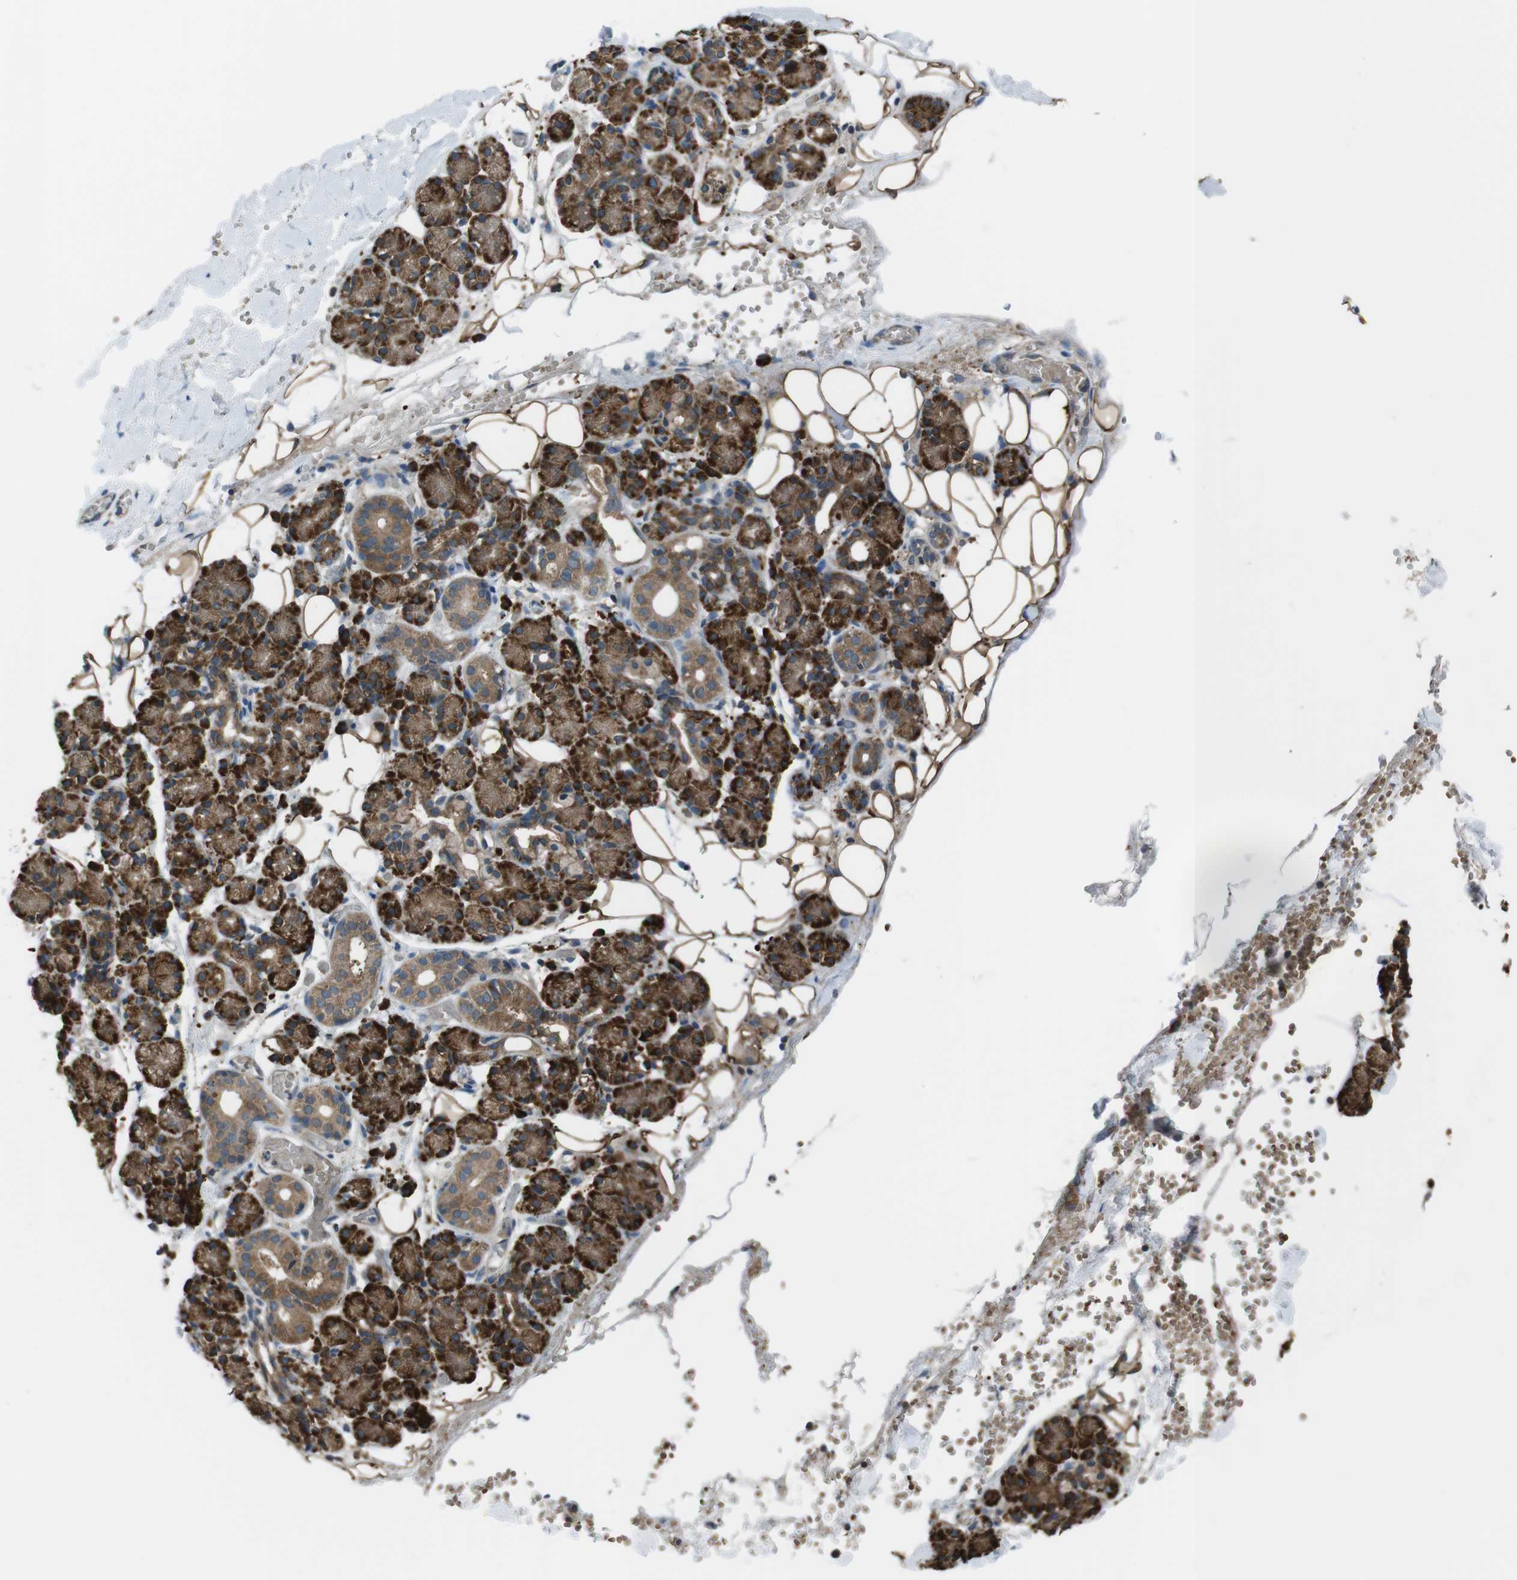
{"staining": {"intensity": "strong", "quantity": ">75%", "location": "cytoplasmic/membranous"}, "tissue": "salivary gland", "cell_type": "Glandular cells", "image_type": "normal", "snomed": [{"axis": "morphology", "description": "Normal tissue, NOS"}, {"axis": "topography", "description": "Salivary gland"}], "caption": "High-magnification brightfield microscopy of unremarkable salivary gland stained with DAB (brown) and counterstained with hematoxylin (blue). glandular cells exhibit strong cytoplasmic/membranous expression is appreciated in approximately>75% of cells. Nuclei are stained in blue.", "gene": "SSR3", "patient": {"sex": "male", "age": 63}}